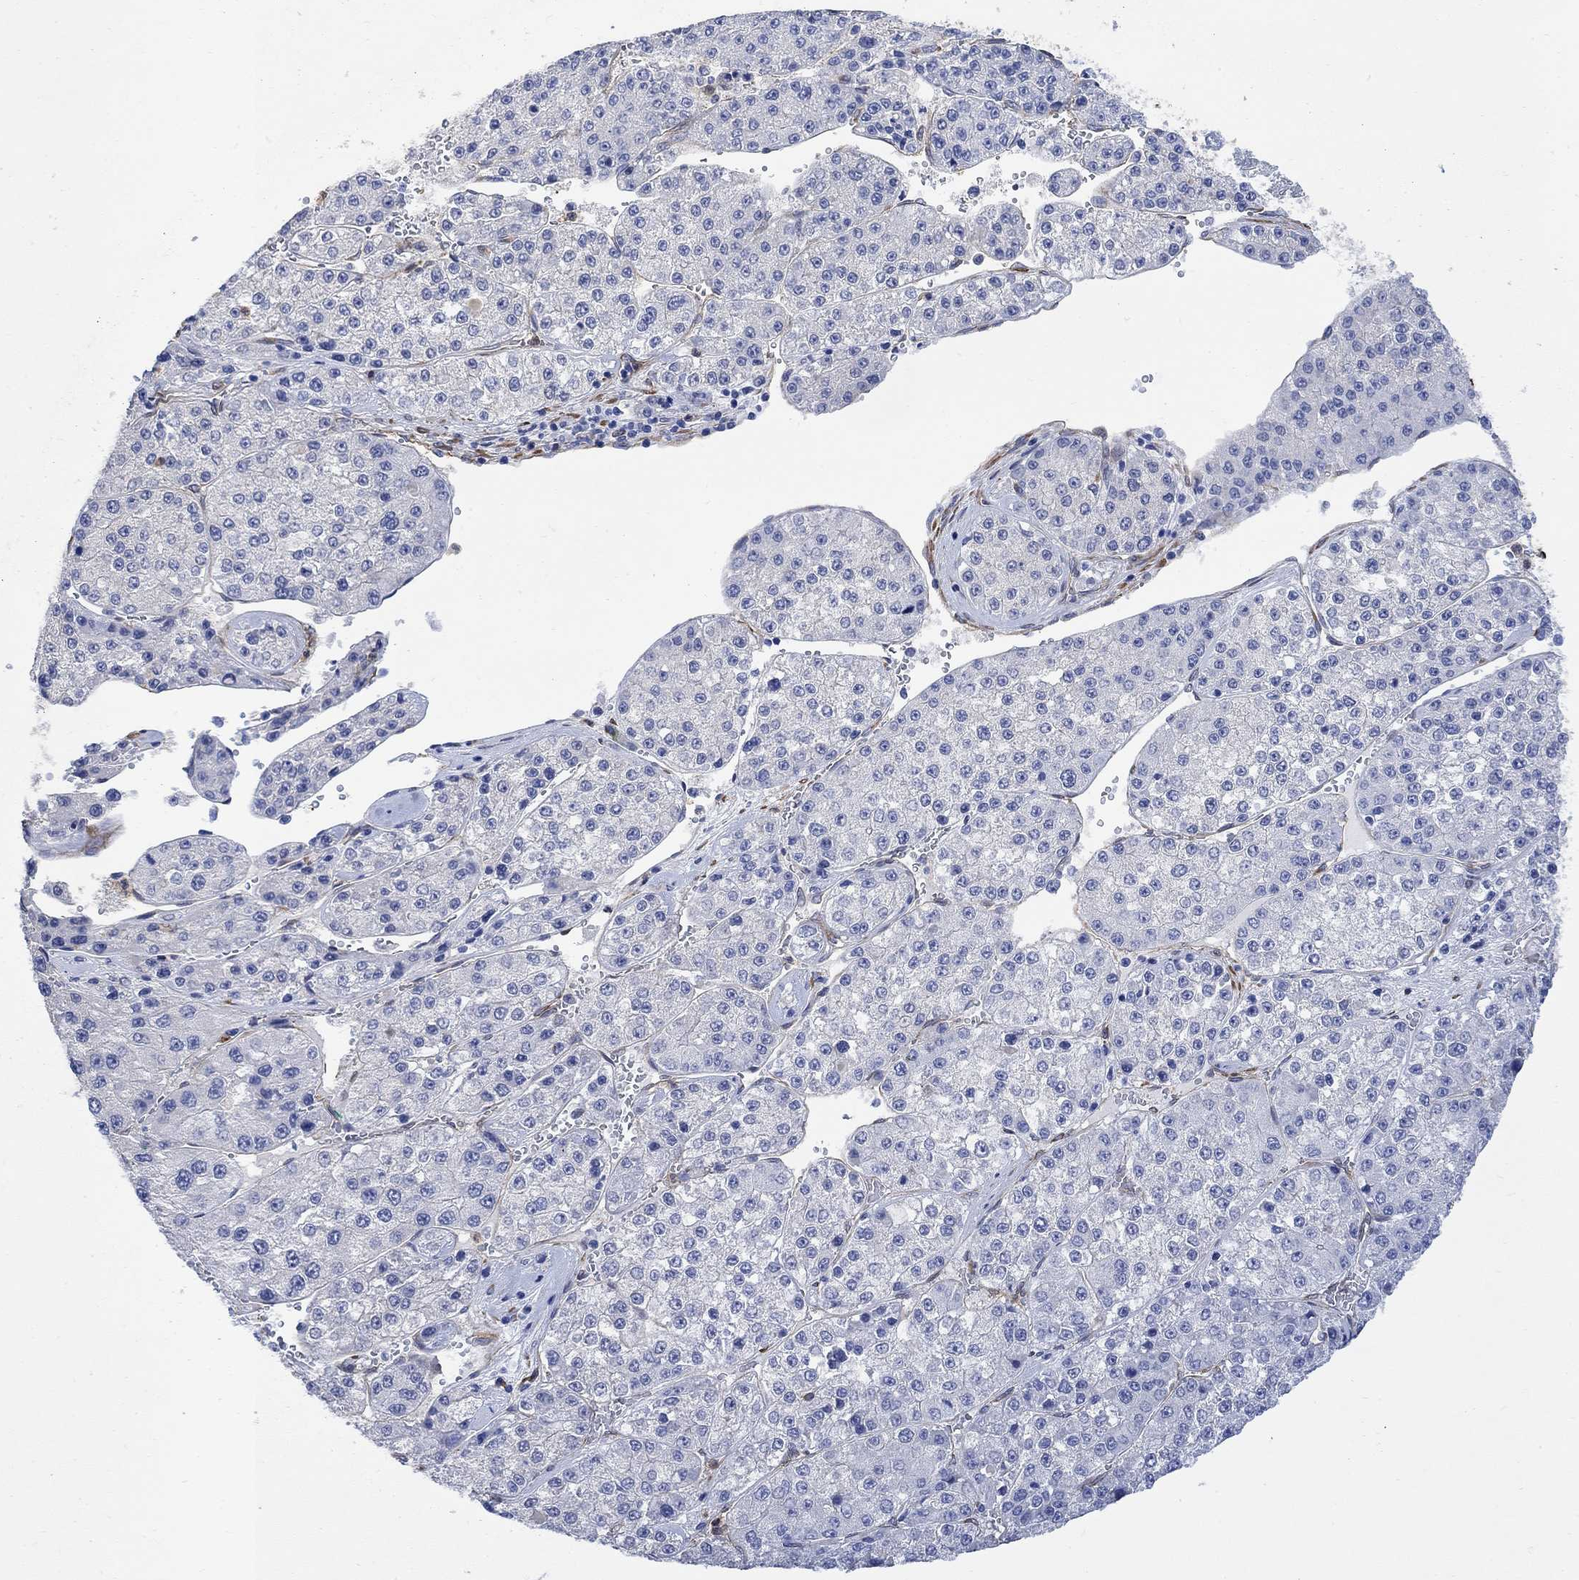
{"staining": {"intensity": "negative", "quantity": "none", "location": "none"}, "tissue": "liver cancer", "cell_type": "Tumor cells", "image_type": "cancer", "snomed": [{"axis": "morphology", "description": "Carcinoma, Hepatocellular, NOS"}, {"axis": "topography", "description": "Liver"}], "caption": "Immunohistochemical staining of liver hepatocellular carcinoma reveals no significant expression in tumor cells. Nuclei are stained in blue.", "gene": "TGM2", "patient": {"sex": "female", "age": 73}}